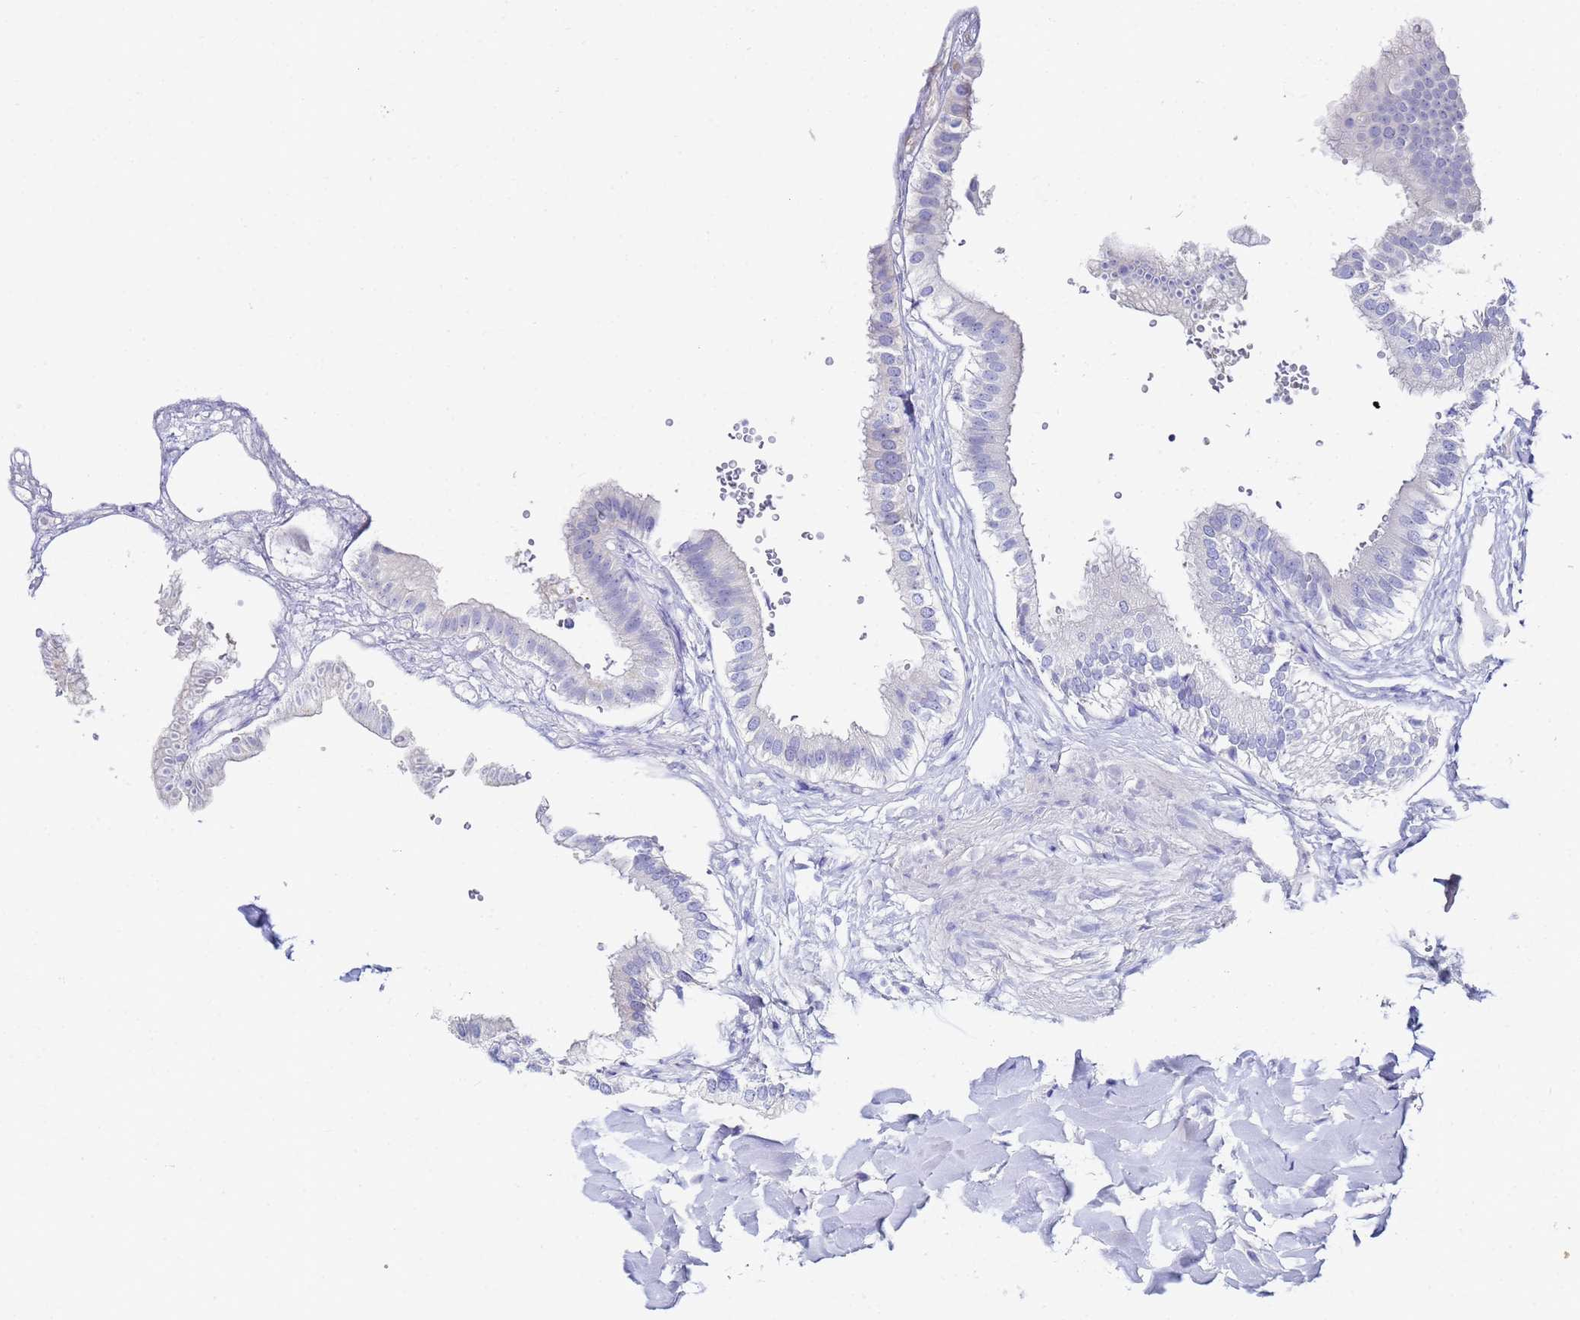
{"staining": {"intensity": "negative", "quantity": "none", "location": "none"}, "tissue": "gallbladder", "cell_type": "Glandular cells", "image_type": "normal", "snomed": [{"axis": "morphology", "description": "Normal tissue, NOS"}, {"axis": "topography", "description": "Gallbladder"}], "caption": "Unremarkable gallbladder was stained to show a protein in brown. There is no significant expression in glandular cells. (DAB (3,3'-diaminobenzidine) immunohistochemistry (IHC) with hematoxylin counter stain).", "gene": "C2orf72", "patient": {"sex": "female", "age": 61}}